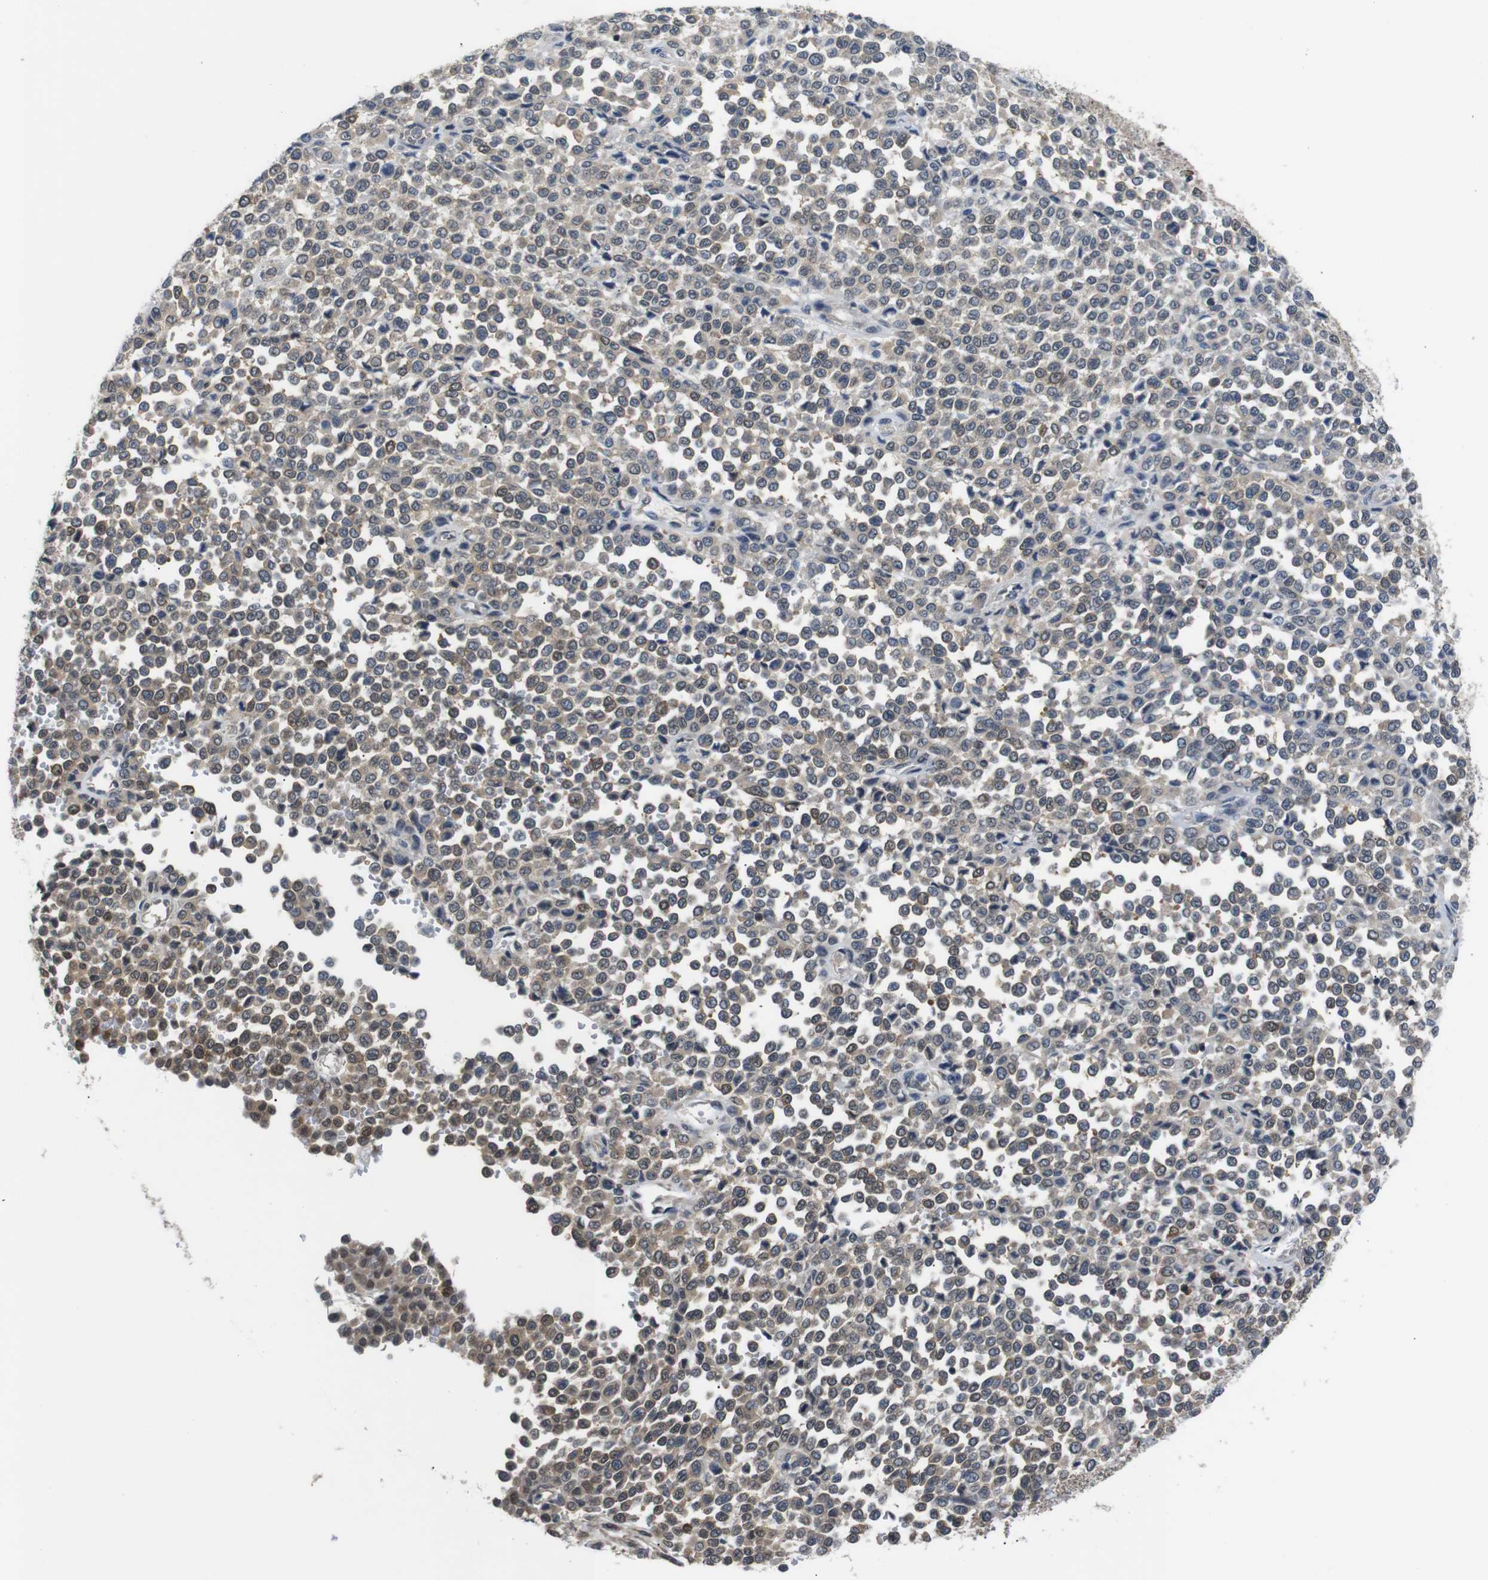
{"staining": {"intensity": "weak", "quantity": "25%-75%", "location": "cytoplasmic/membranous,nuclear"}, "tissue": "melanoma", "cell_type": "Tumor cells", "image_type": "cancer", "snomed": [{"axis": "morphology", "description": "Malignant melanoma, Metastatic site"}, {"axis": "topography", "description": "Pancreas"}], "caption": "Melanoma stained with a brown dye demonstrates weak cytoplasmic/membranous and nuclear positive expression in about 25%-75% of tumor cells.", "gene": "UBXN1", "patient": {"sex": "female", "age": 30}}